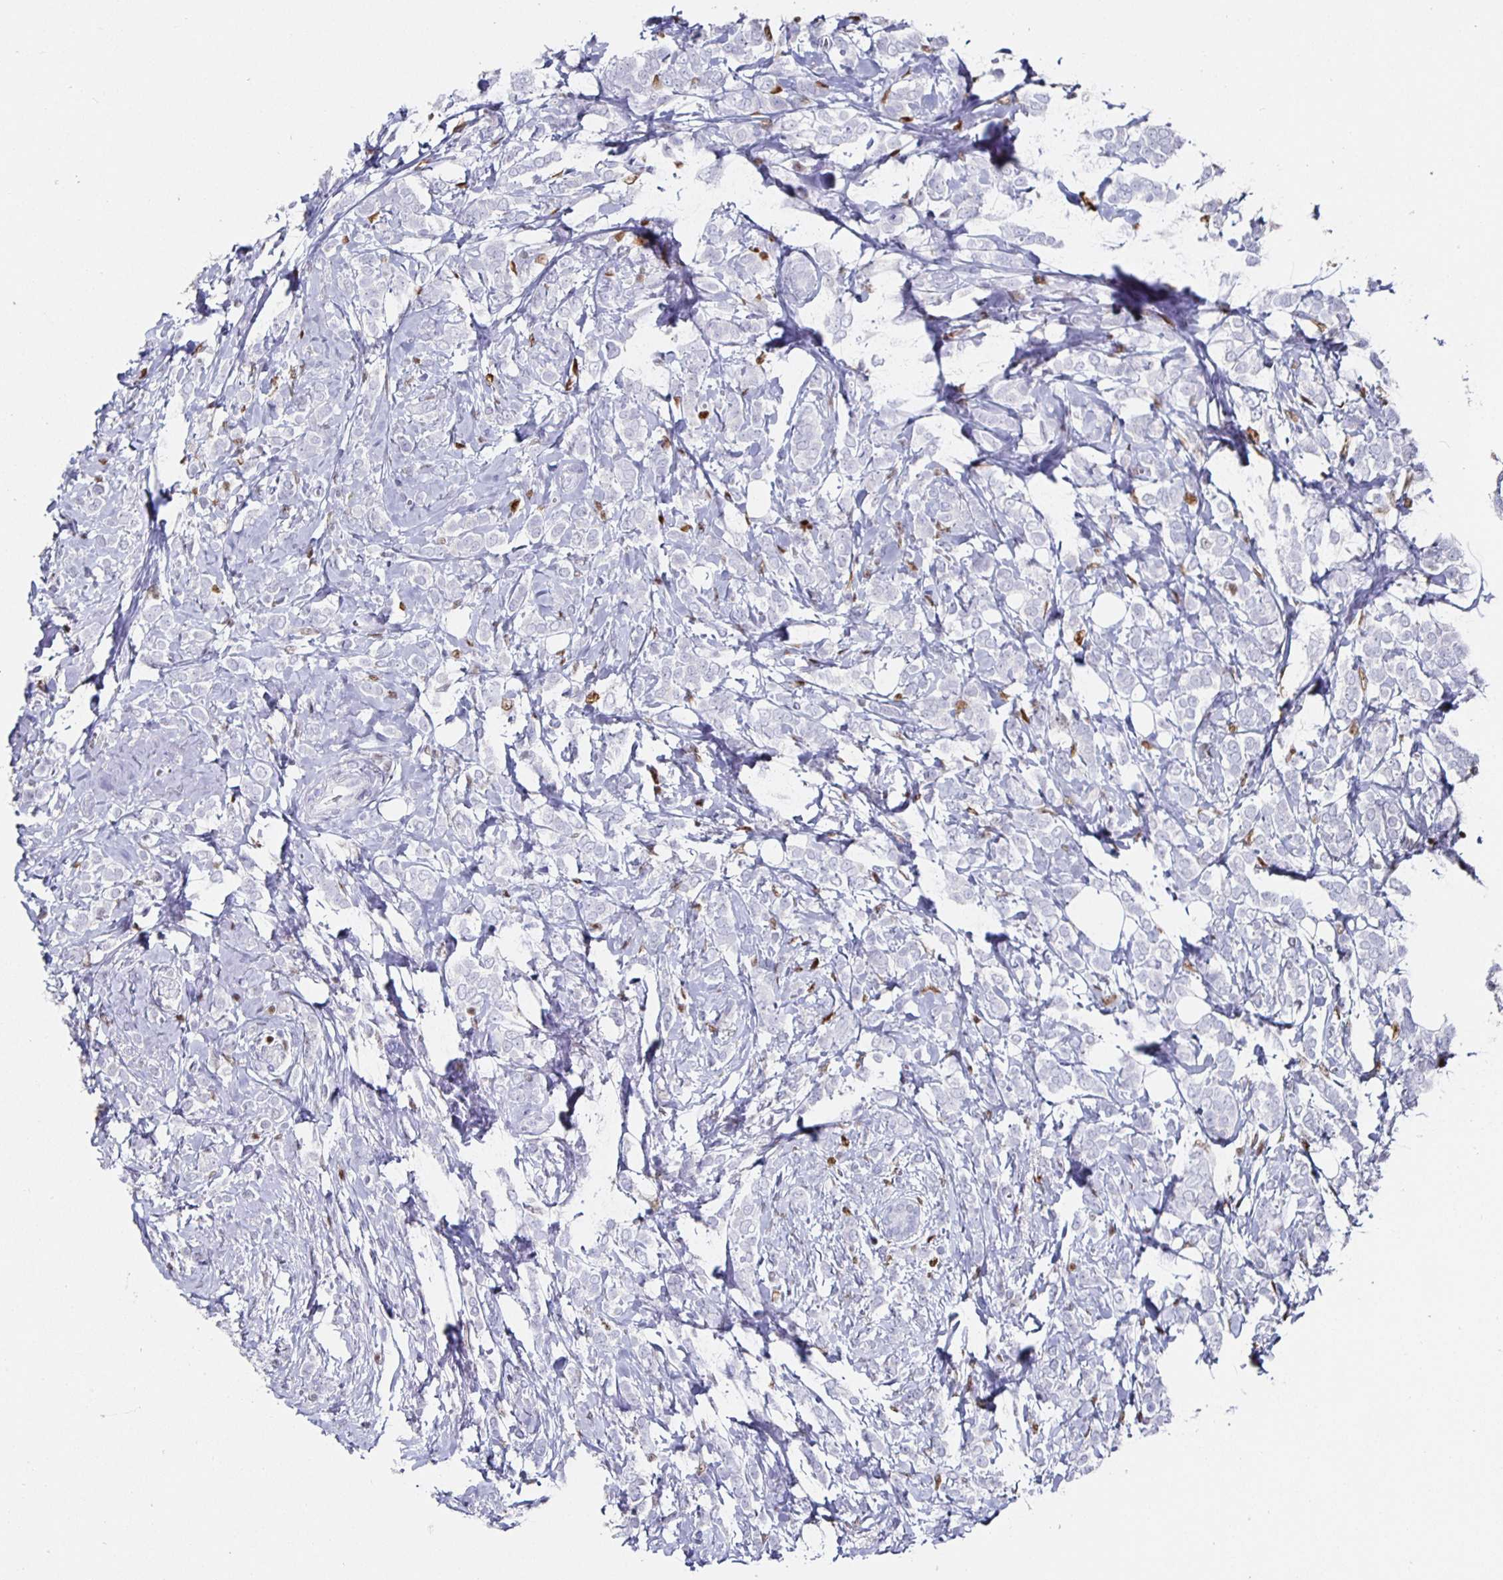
{"staining": {"intensity": "negative", "quantity": "none", "location": "none"}, "tissue": "breast cancer", "cell_type": "Tumor cells", "image_type": "cancer", "snomed": [{"axis": "morphology", "description": "Lobular carcinoma"}, {"axis": "topography", "description": "Breast"}], "caption": "This is an immunohistochemistry photomicrograph of human breast lobular carcinoma. There is no staining in tumor cells.", "gene": "RUNX2", "patient": {"sex": "female", "age": 49}}